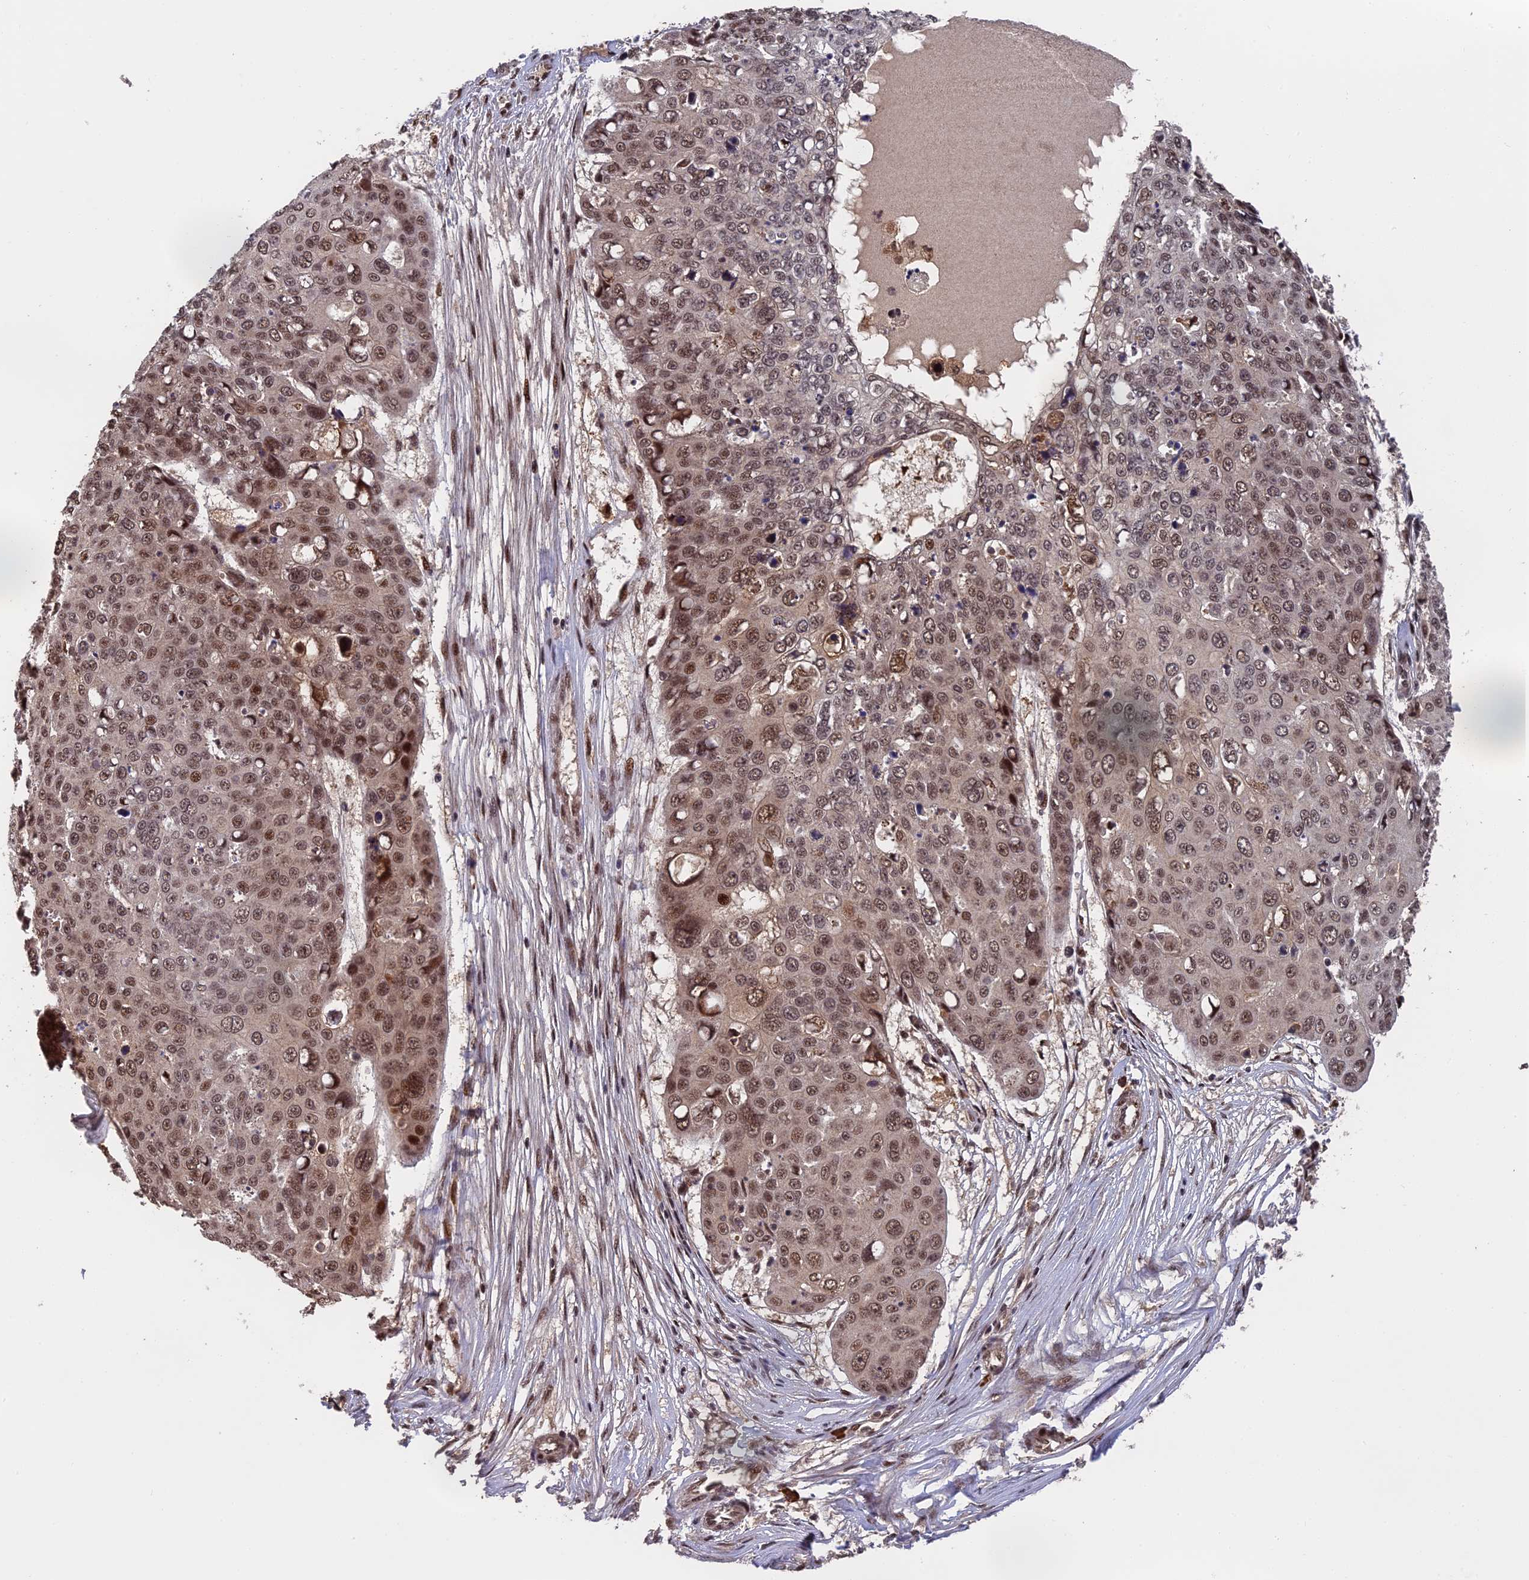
{"staining": {"intensity": "moderate", "quantity": ">75%", "location": "nuclear"}, "tissue": "skin cancer", "cell_type": "Tumor cells", "image_type": "cancer", "snomed": [{"axis": "morphology", "description": "Squamous cell carcinoma, NOS"}, {"axis": "topography", "description": "Skin"}], "caption": "Immunohistochemical staining of human skin cancer (squamous cell carcinoma) exhibits moderate nuclear protein positivity in about >75% of tumor cells.", "gene": "OSBPL1A", "patient": {"sex": "male", "age": 71}}